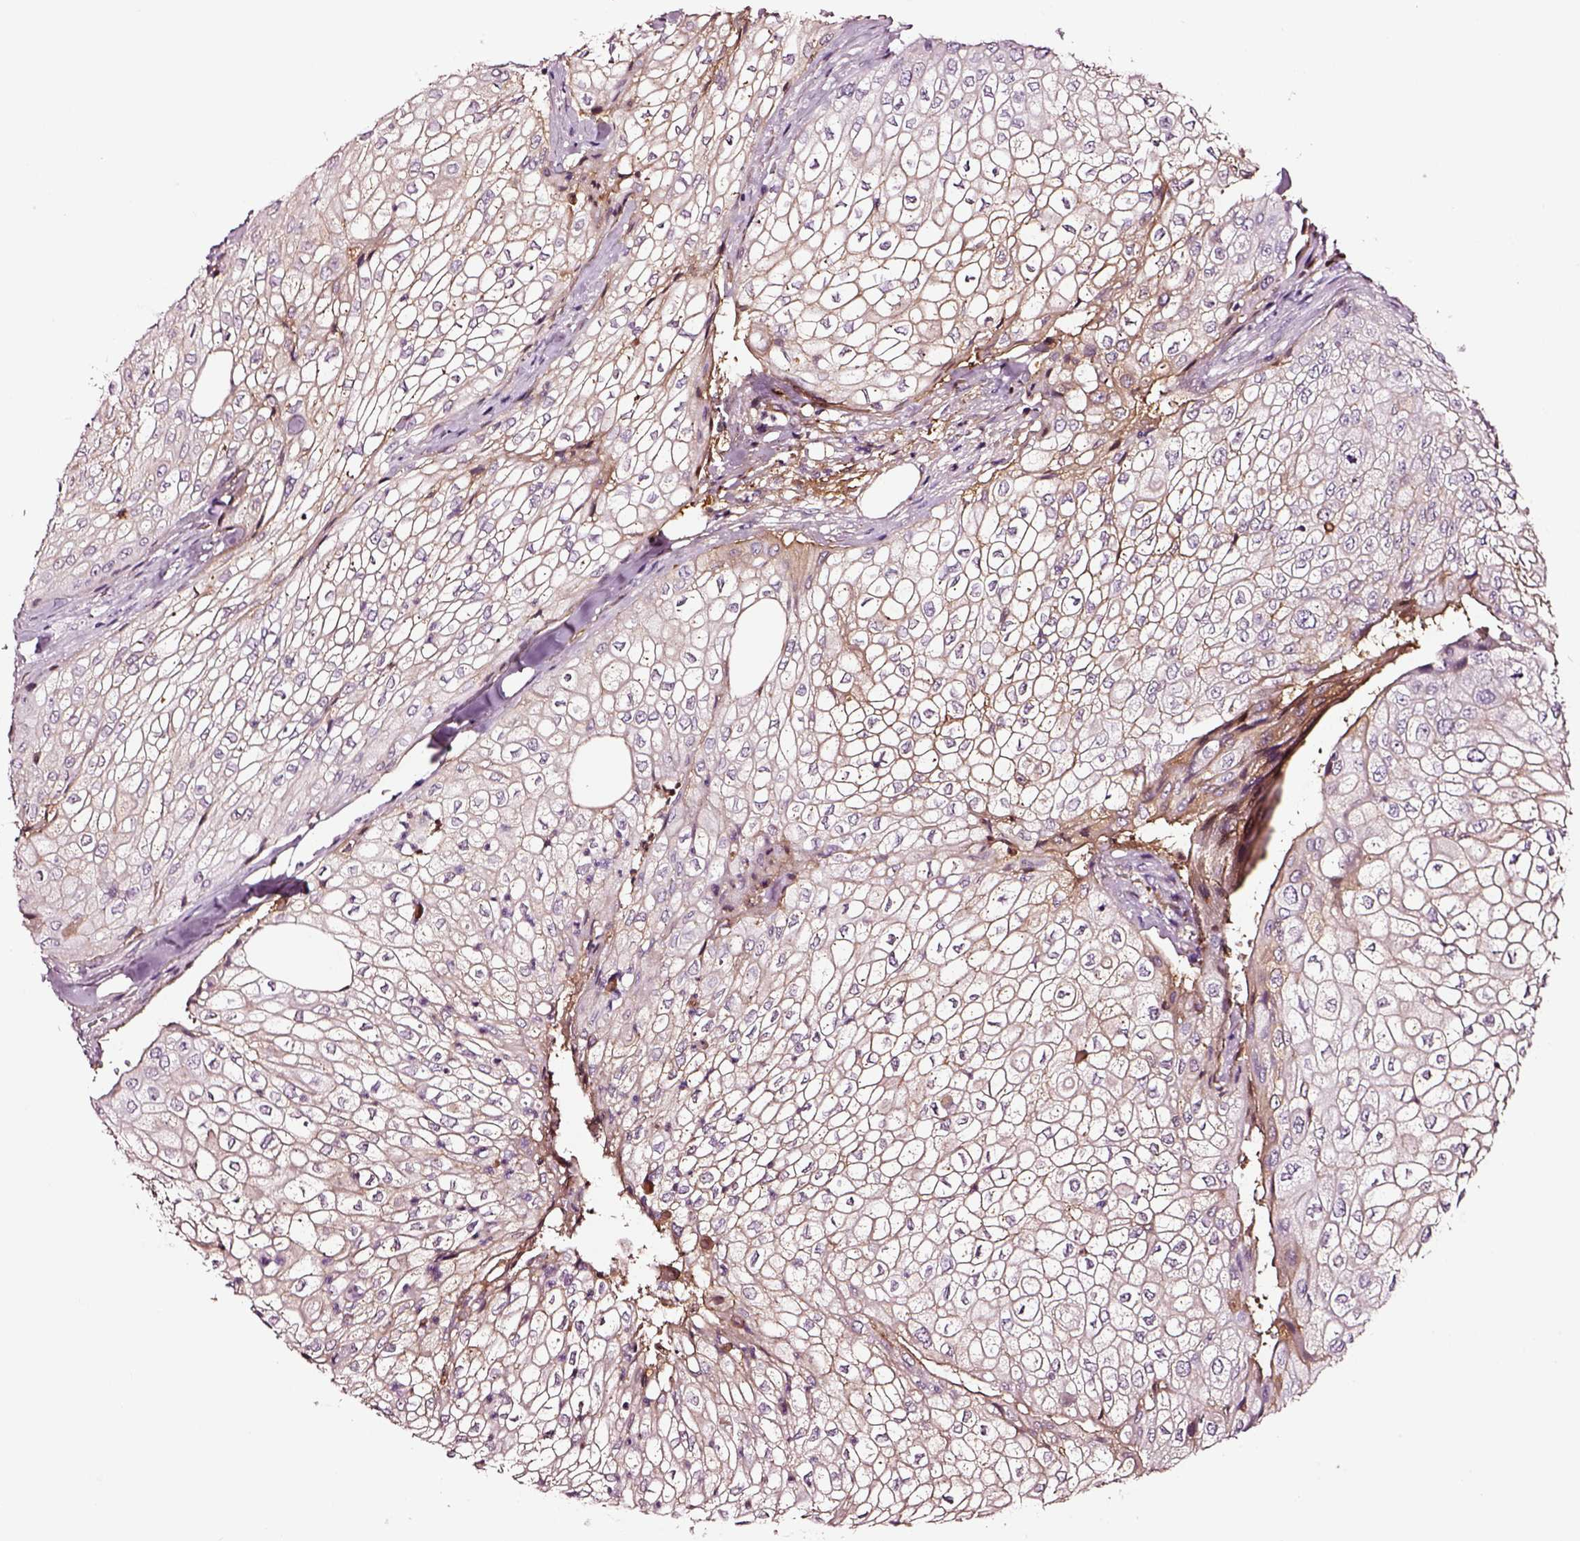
{"staining": {"intensity": "weak", "quantity": ">75%", "location": "cytoplasmic/membranous"}, "tissue": "urothelial cancer", "cell_type": "Tumor cells", "image_type": "cancer", "snomed": [{"axis": "morphology", "description": "Urothelial carcinoma, High grade"}, {"axis": "topography", "description": "Urinary bladder"}], "caption": "Protein staining exhibits weak cytoplasmic/membranous positivity in about >75% of tumor cells in high-grade urothelial carcinoma.", "gene": "TF", "patient": {"sex": "male", "age": 62}}